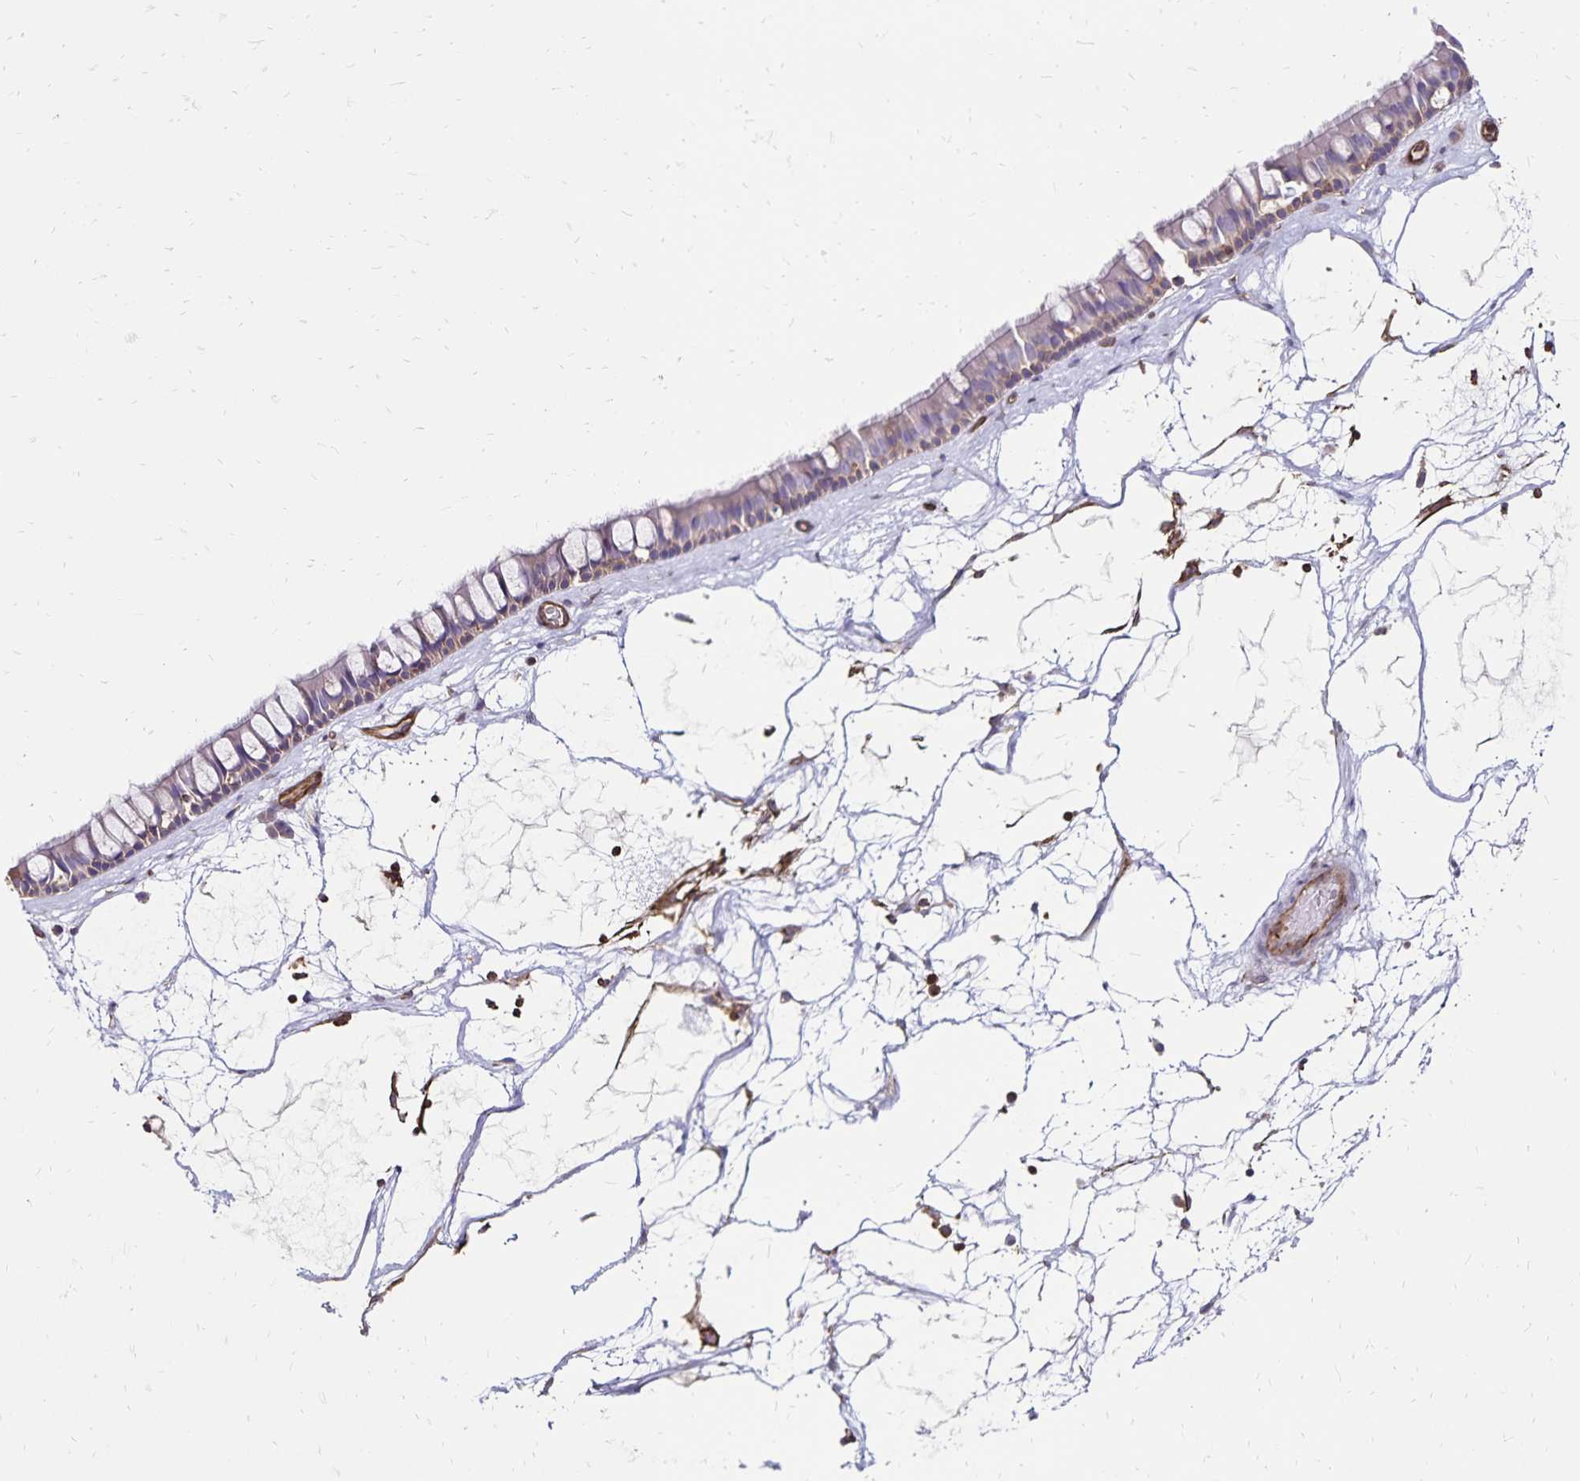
{"staining": {"intensity": "moderate", "quantity": "<25%", "location": "cytoplasmic/membranous"}, "tissue": "nasopharynx", "cell_type": "Respiratory epithelial cells", "image_type": "normal", "snomed": [{"axis": "morphology", "description": "Normal tissue, NOS"}, {"axis": "topography", "description": "Nasopharynx"}], "caption": "An image of nasopharynx stained for a protein demonstrates moderate cytoplasmic/membranous brown staining in respiratory epithelial cells.", "gene": "RPRML", "patient": {"sex": "male", "age": 68}}